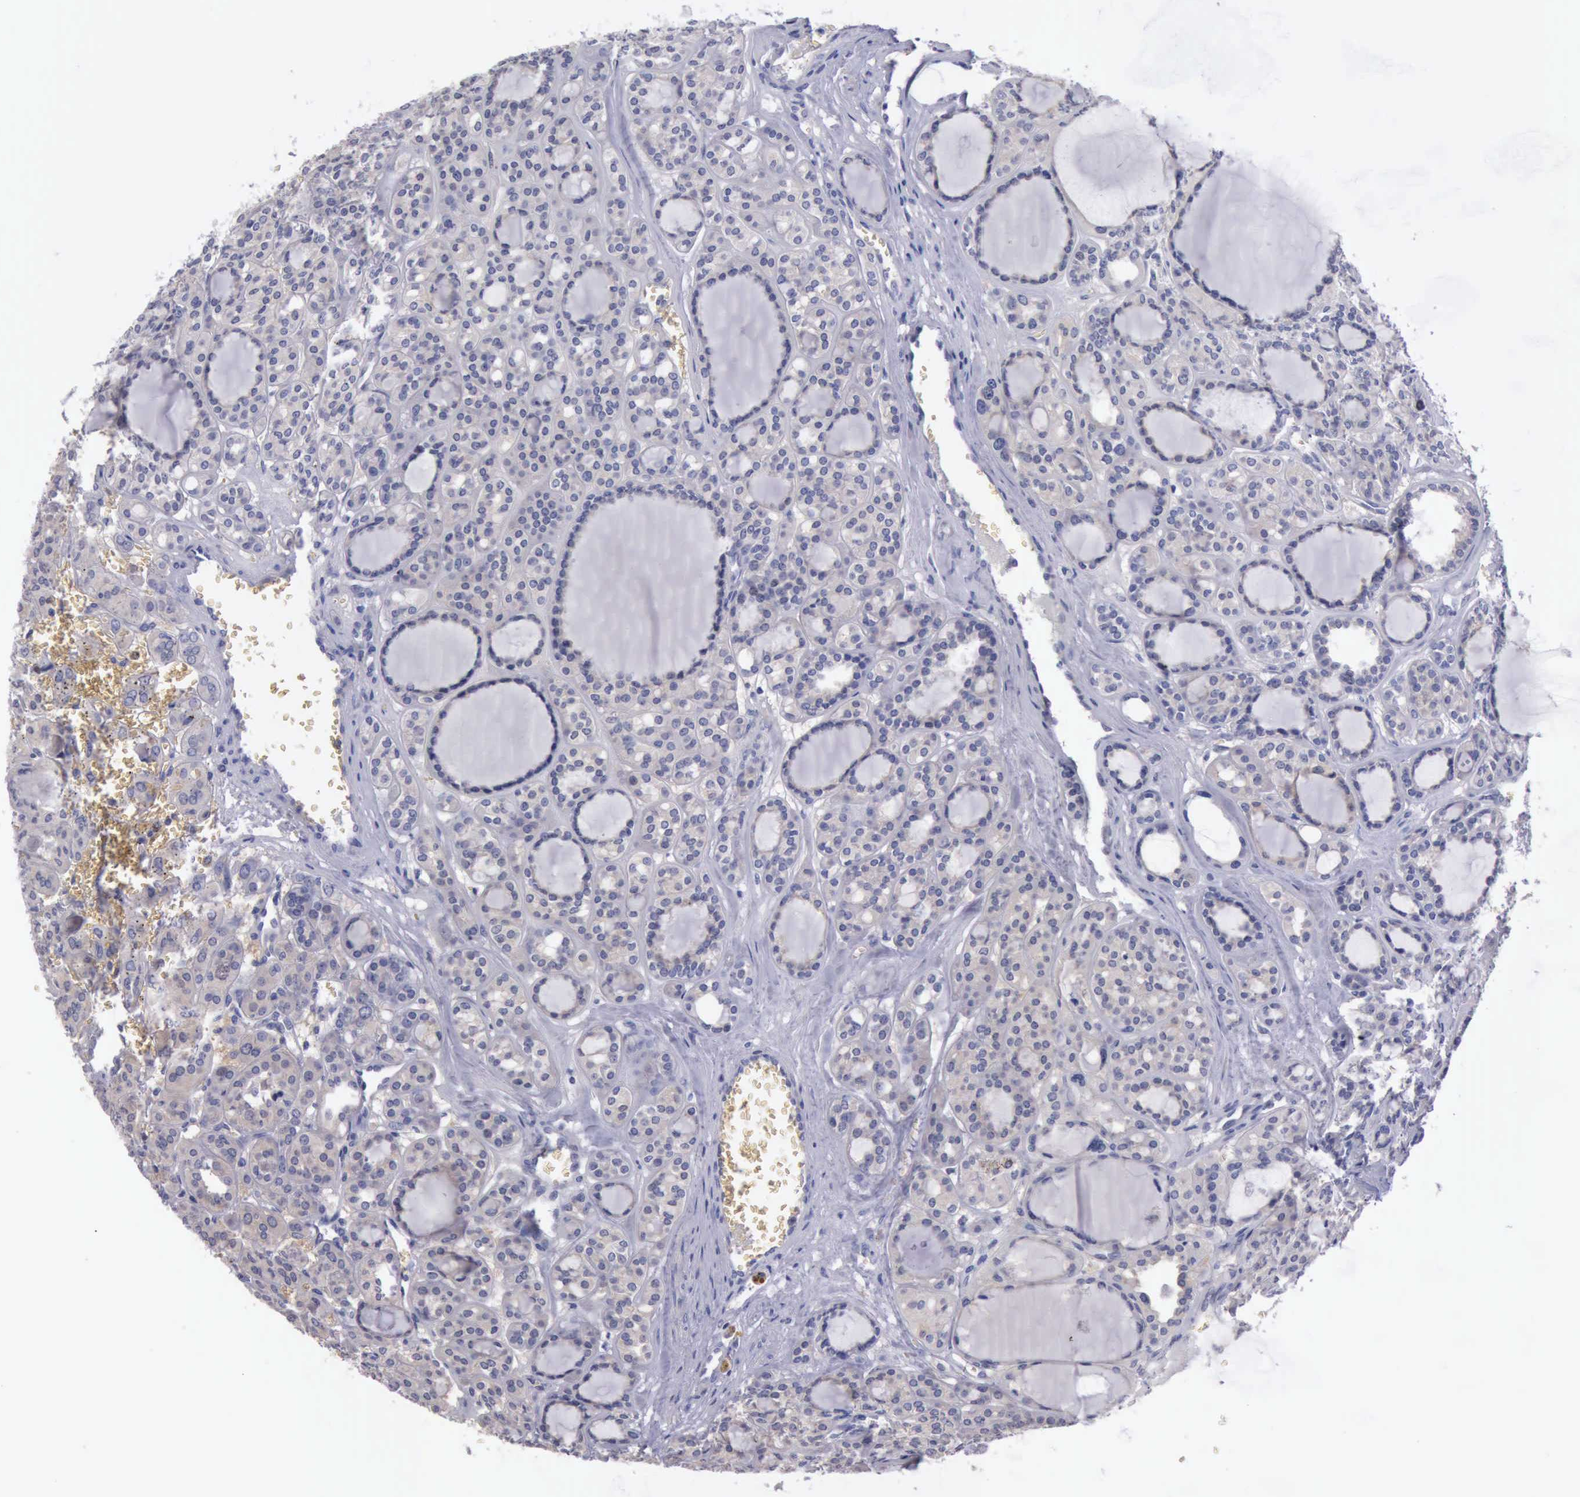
{"staining": {"intensity": "negative", "quantity": "none", "location": "none"}, "tissue": "thyroid cancer", "cell_type": "Tumor cells", "image_type": "cancer", "snomed": [{"axis": "morphology", "description": "Follicular adenoma carcinoma, NOS"}, {"axis": "topography", "description": "Thyroid gland"}], "caption": "A histopathology image of thyroid follicular adenoma carcinoma stained for a protein exhibits no brown staining in tumor cells.", "gene": "CEP128", "patient": {"sex": "female", "age": 71}}